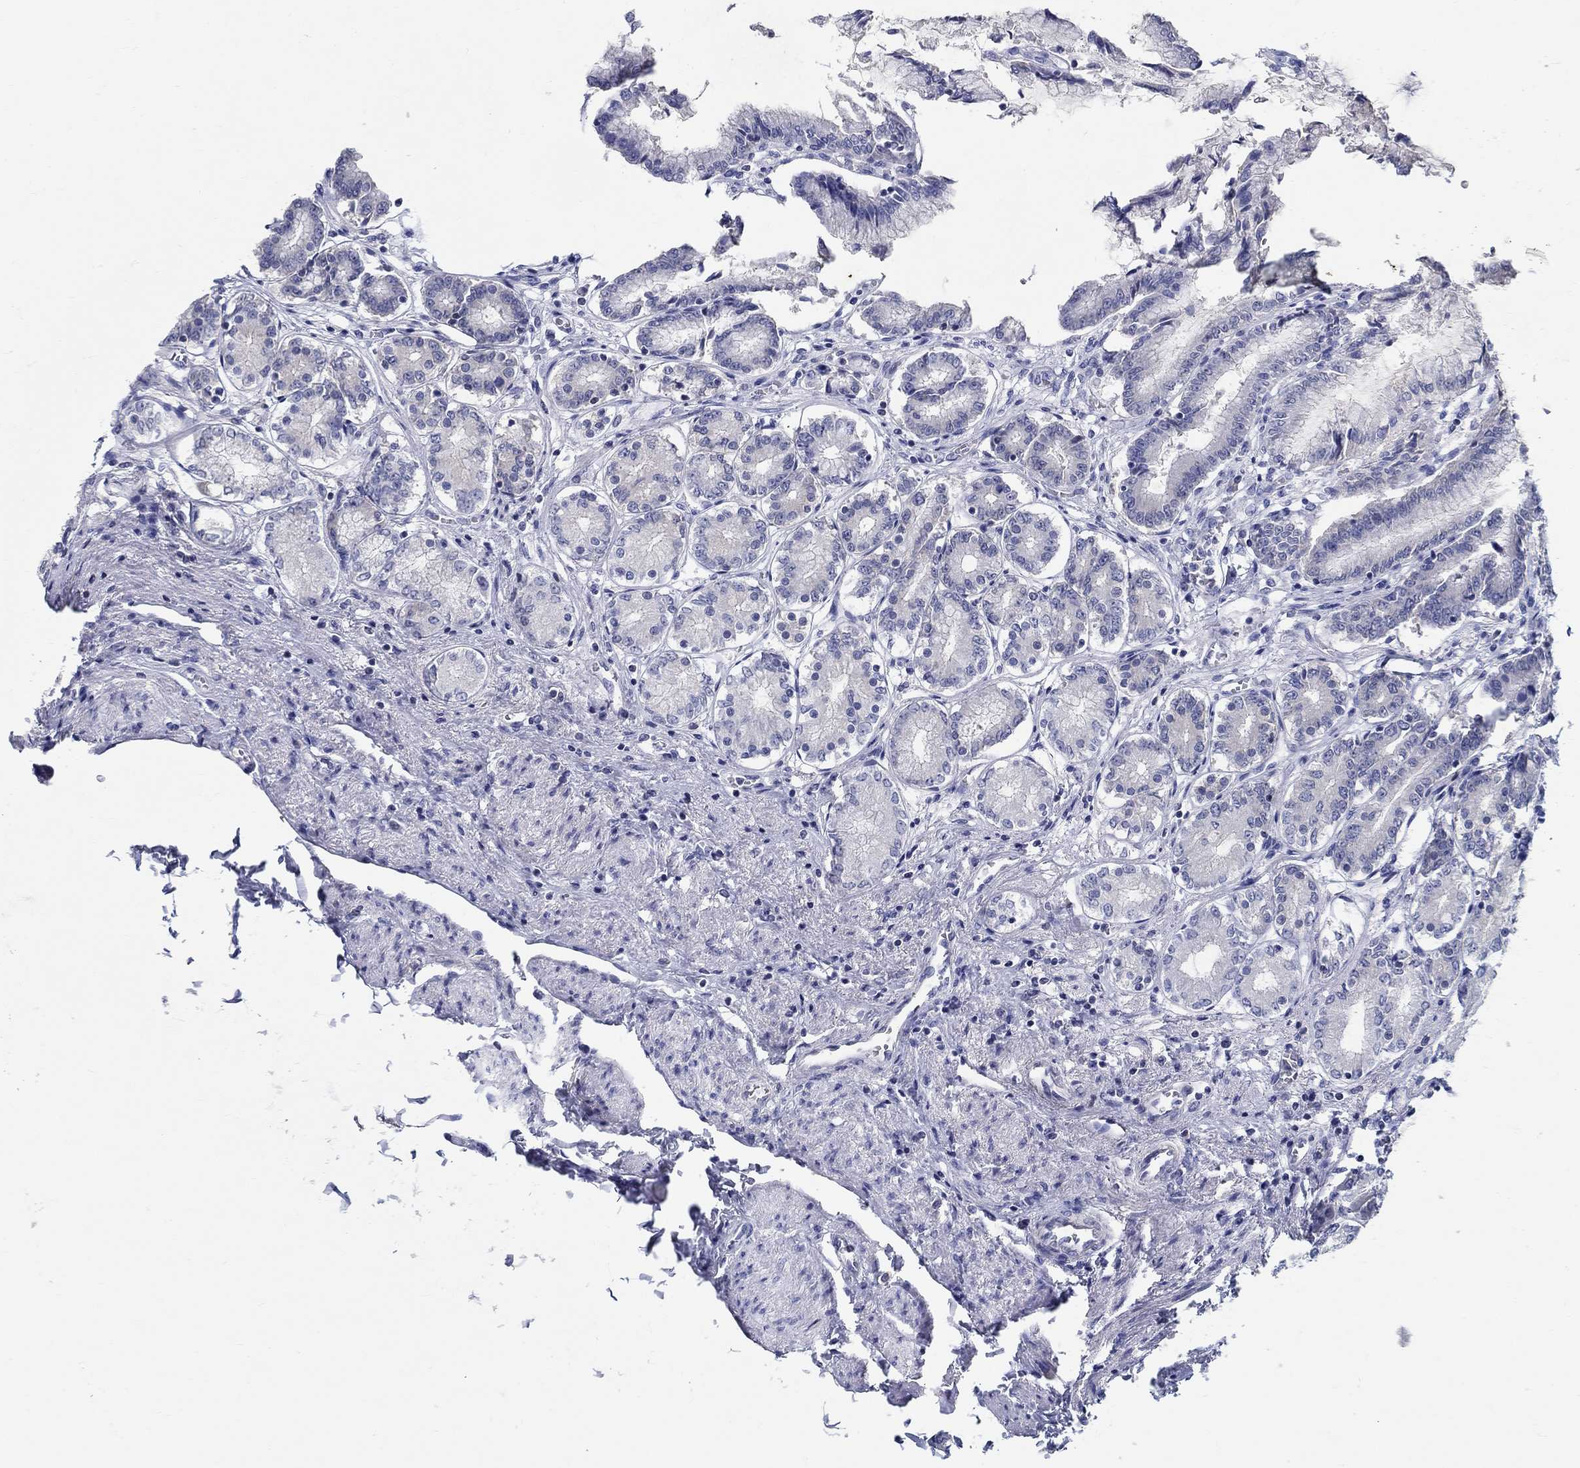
{"staining": {"intensity": "negative", "quantity": "none", "location": "none"}, "tissue": "stomach", "cell_type": "Glandular cells", "image_type": "normal", "snomed": [{"axis": "morphology", "description": "Normal tissue, NOS"}, {"axis": "topography", "description": "Stomach"}], "caption": "Protein analysis of normal stomach shows no significant expression in glandular cells. The staining is performed using DAB brown chromogen with nuclei counter-stained in using hematoxylin.", "gene": "CRYGA", "patient": {"sex": "female", "age": 65}}